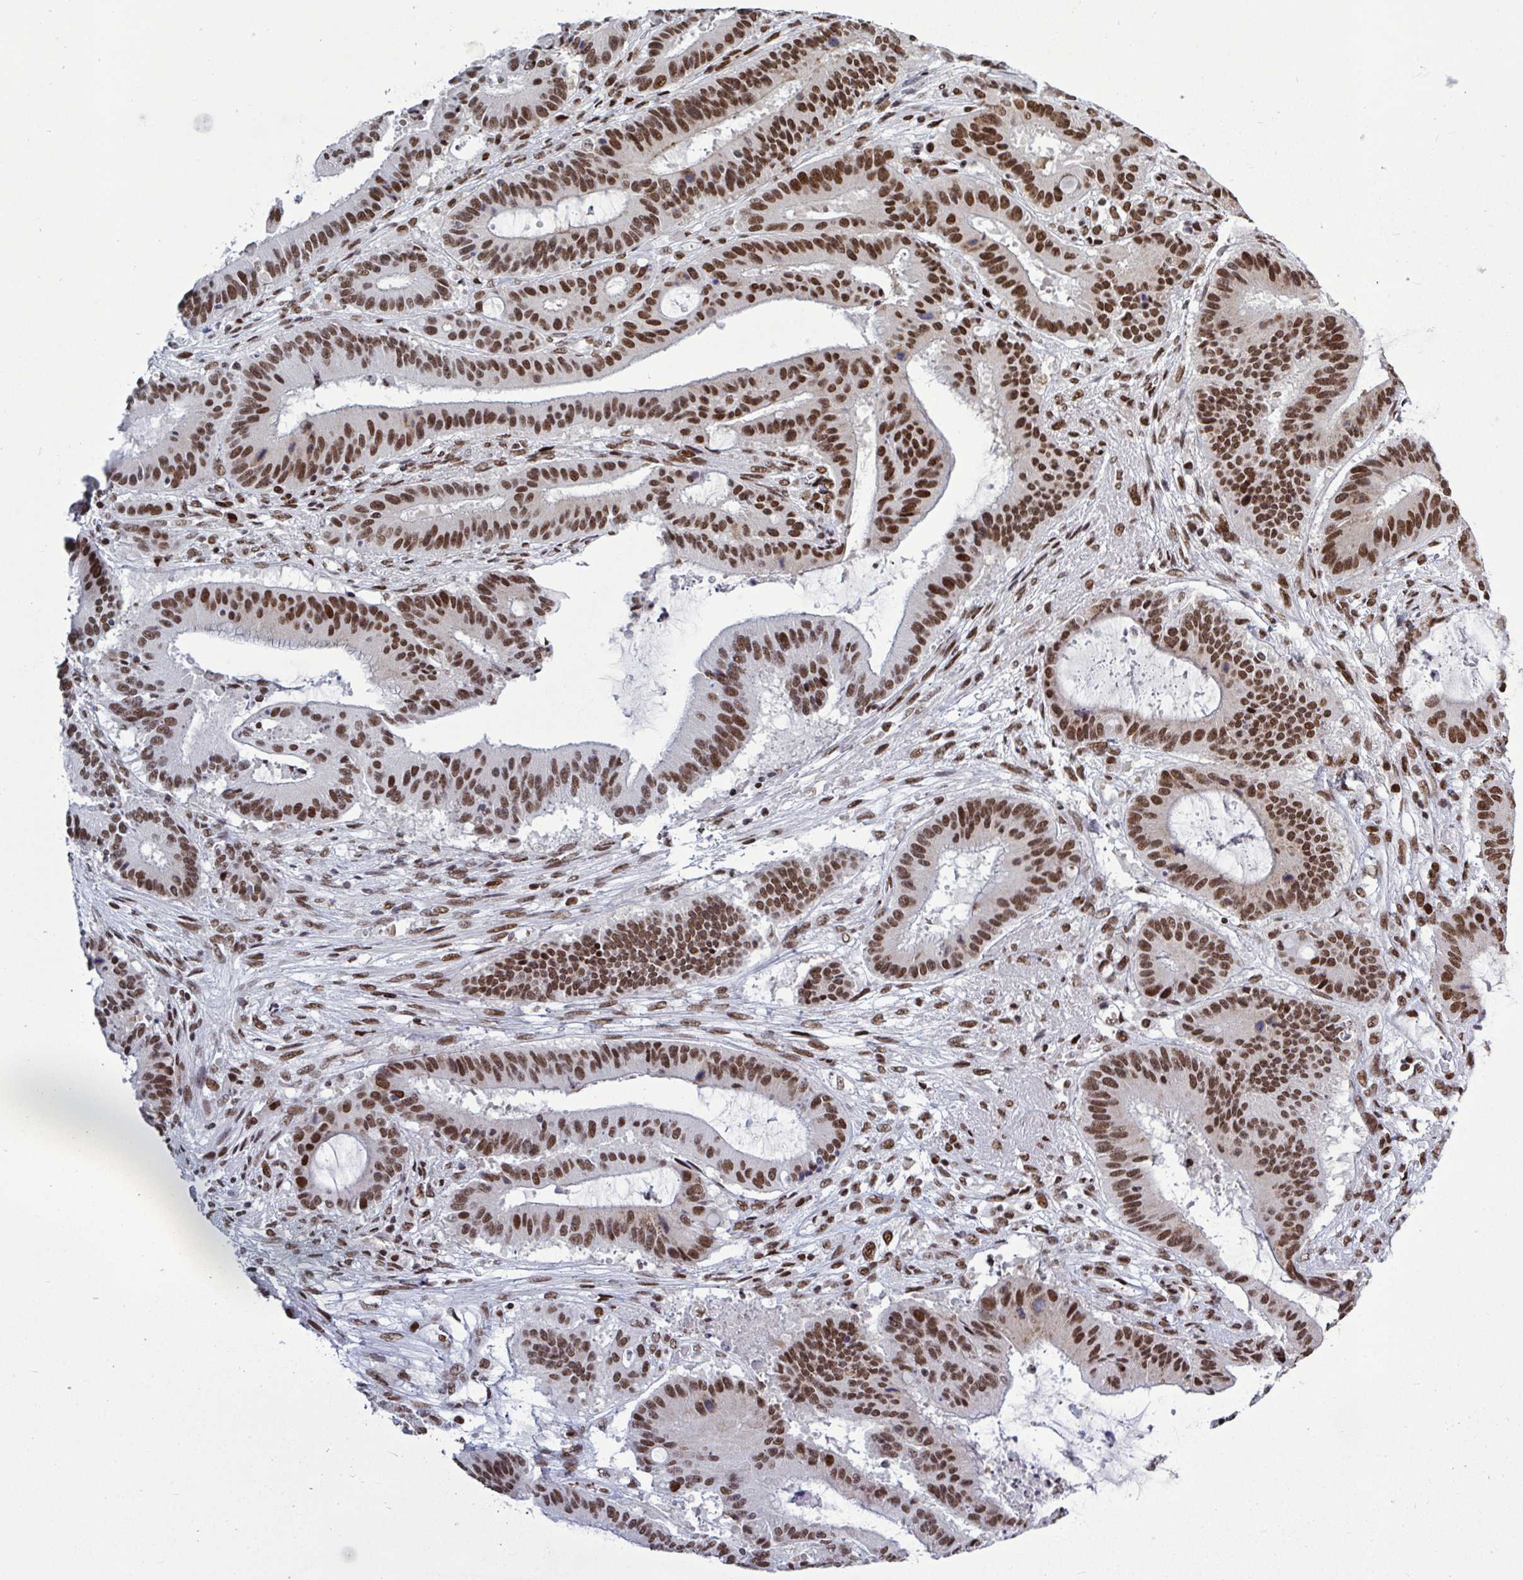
{"staining": {"intensity": "strong", "quantity": ">75%", "location": "nuclear"}, "tissue": "liver cancer", "cell_type": "Tumor cells", "image_type": "cancer", "snomed": [{"axis": "morphology", "description": "Normal tissue, NOS"}, {"axis": "morphology", "description": "Cholangiocarcinoma"}, {"axis": "topography", "description": "Liver"}, {"axis": "topography", "description": "Peripheral nerve tissue"}], "caption": "Protein staining reveals strong nuclear expression in about >75% of tumor cells in liver cholangiocarcinoma. (brown staining indicates protein expression, while blue staining denotes nuclei).", "gene": "ZNF607", "patient": {"sex": "female", "age": 73}}